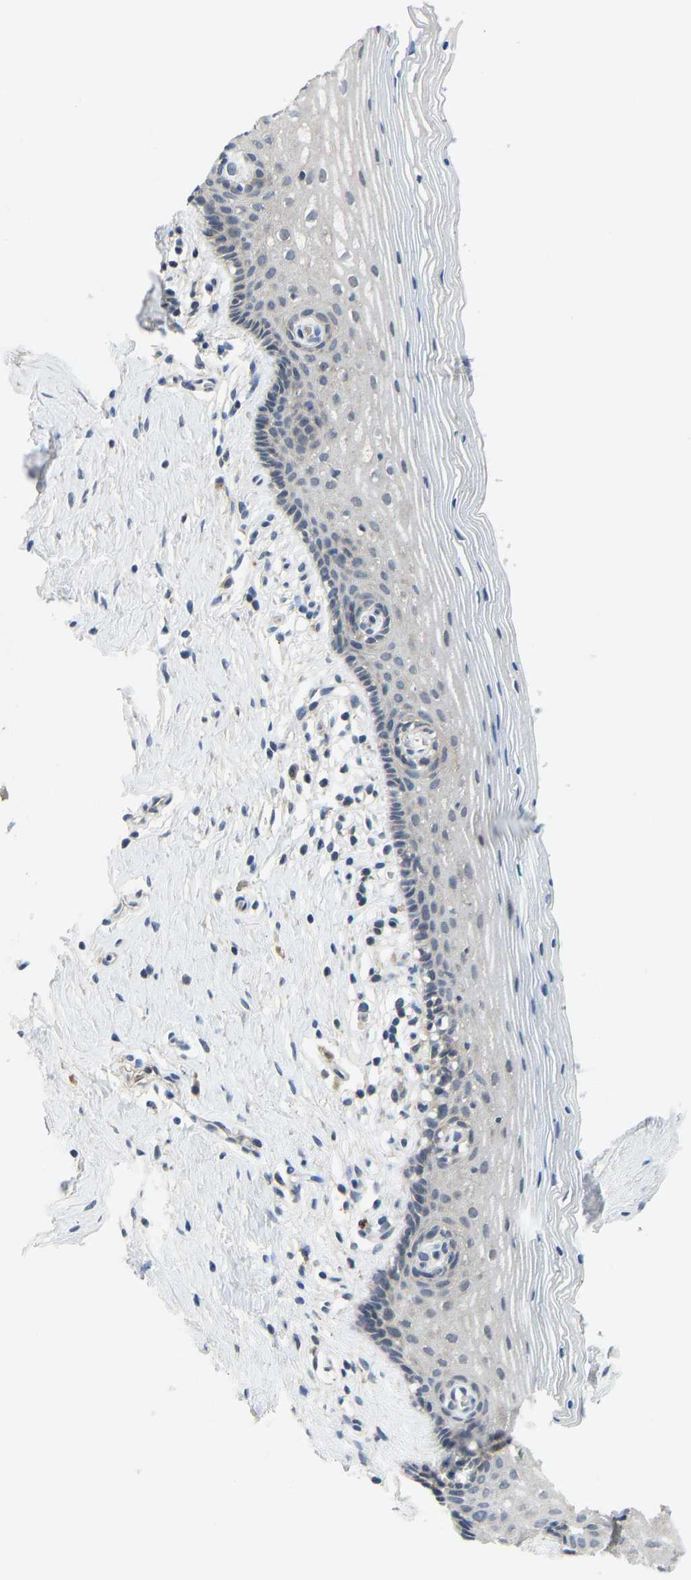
{"staining": {"intensity": "negative", "quantity": "none", "location": "none"}, "tissue": "vagina", "cell_type": "Squamous epithelial cells", "image_type": "normal", "snomed": [{"axis": "morphology", "description": "Normal tissue, NOS"}, {"axis": "topography", "description": "Vagina"}], "caption": "This is an immunohistochemistry (IHC) histopathology image of benign human vagina. There is no staining in squamous epithelial cells.", "gene": "PDE7A", "patient": {"sex": "female", "age": 32}}